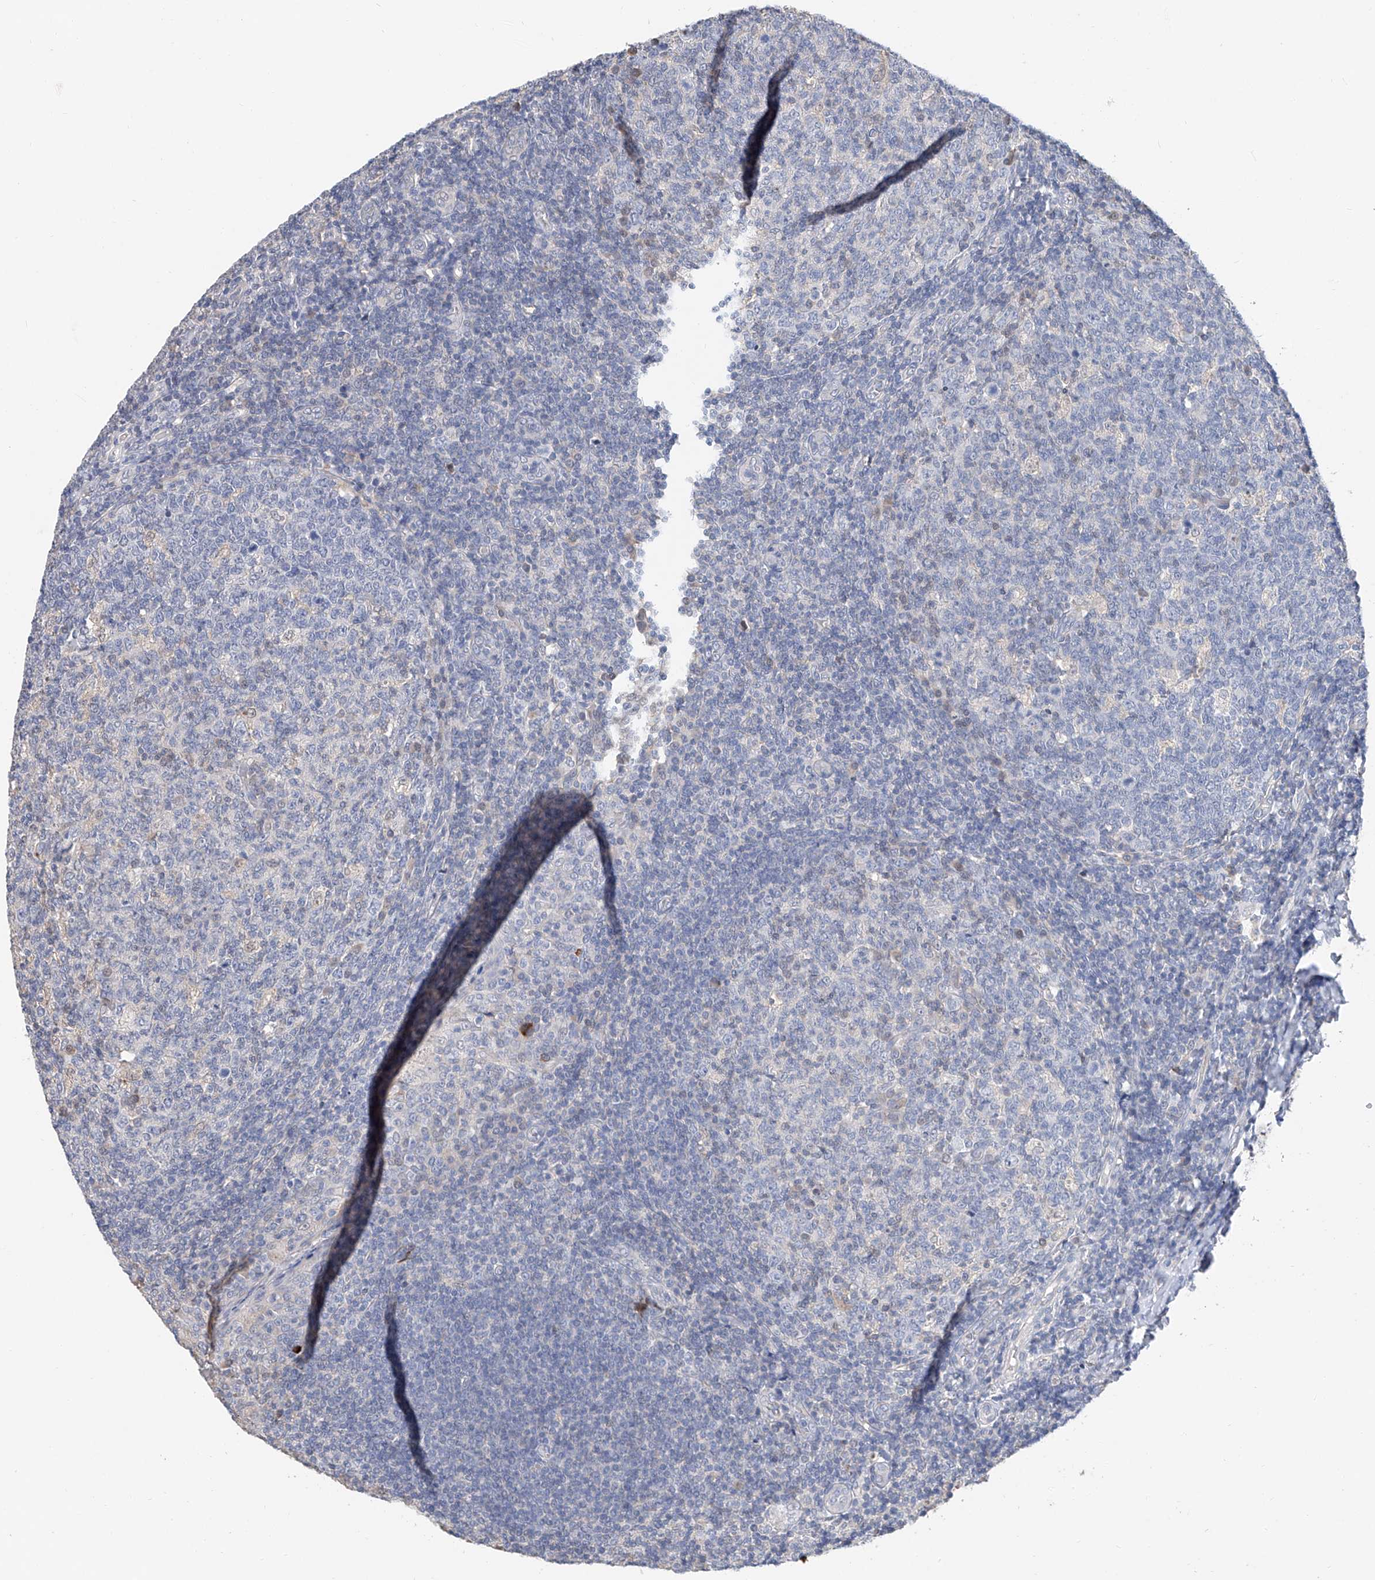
{"staining": {"intensity": "negative", "quantity": "none", "location": "none"}, "tissue": "tonsil", "cell_type": "Germinal center cells", "image_type": "normal", "snomed": [{"axis": "morphology", "description": "Normal tissue, NOS"}, {"axis": "topography", "description": "Tonsil"}], "caption": "The micrograph exhibits no staining of germinal center cells in unremarkable tonsil. Nuclei are stained in blue.", "gene": "FUCA2", "patient": {"sex": "female", "age": 19}}